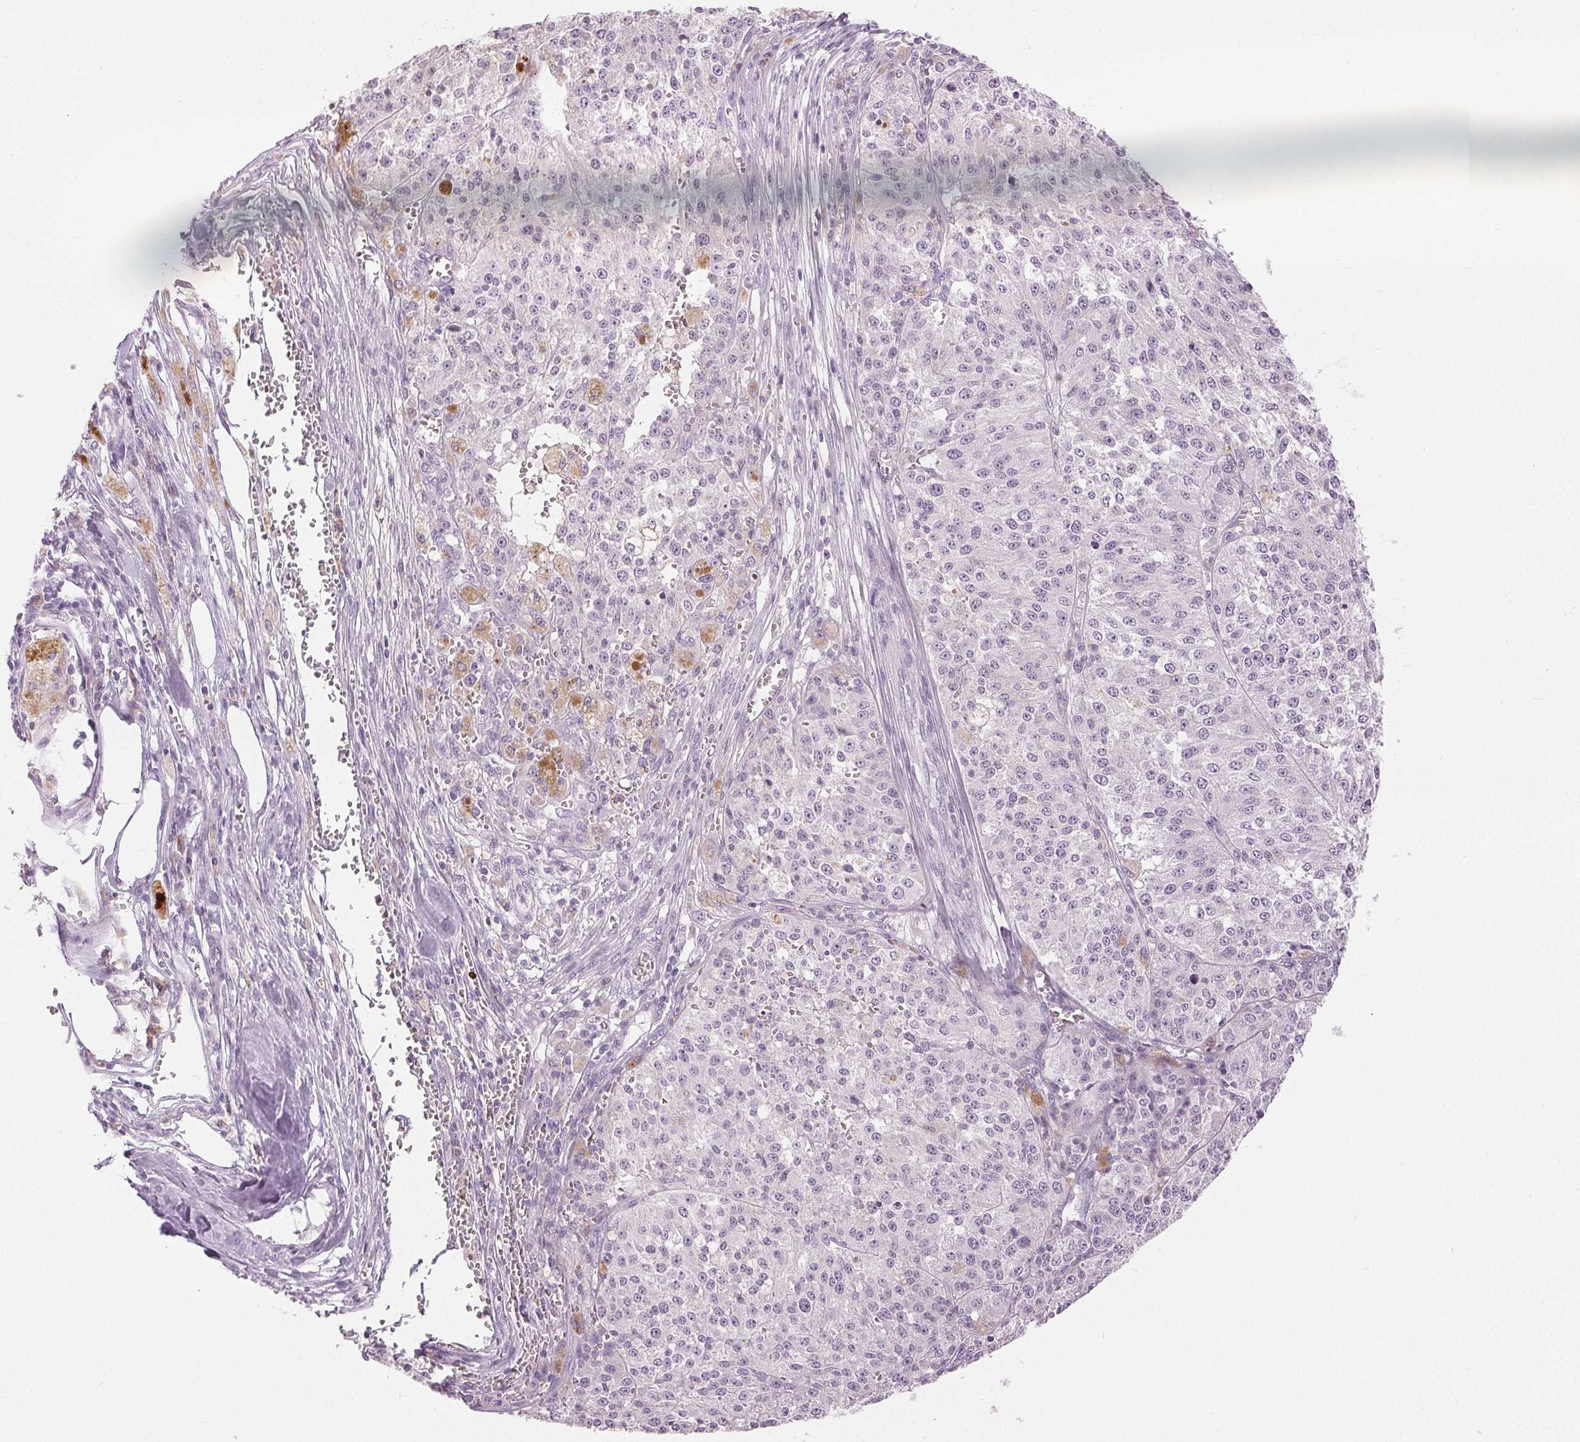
{"staining": {"intensity": "negative", "quantity": "none", "location": "none"}, "tissue": "melanoma", "cell_type": "Tumor cells", "image_type": "cancer", "snomed": [{"axis": "morphology", "description": "Malignant melanoma, Metastatic site"}, {"axis": "topography", "description": "Lymph node"}], "caption": "A histopathology image of melanoma stained for a protein exhibits no brown staining in tumor cells.", "gene": "DSG3", "patient": {"sex": "female", "age": 64}}